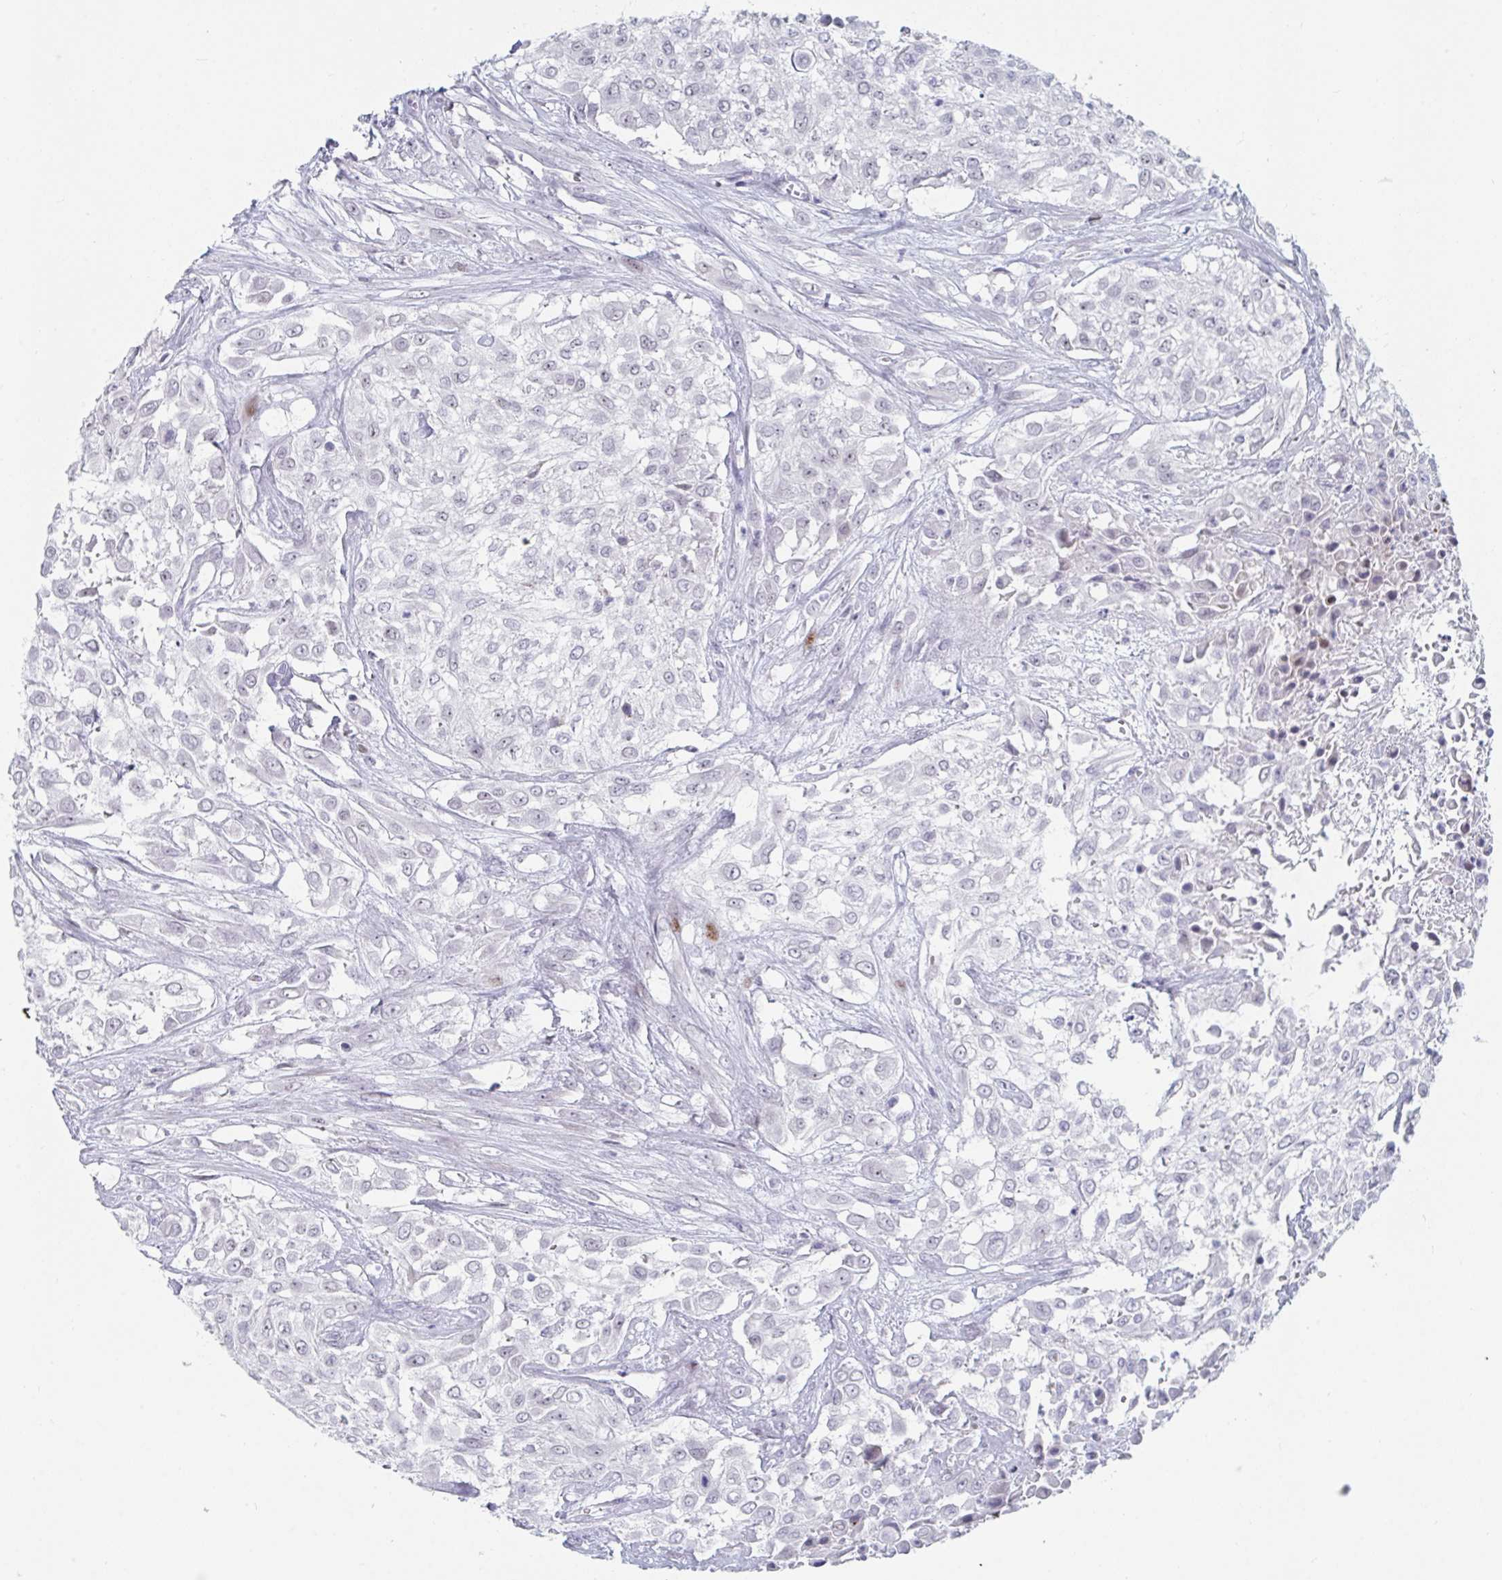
{"staining": {"intensity": "weak", "quantity": "<25%", "location": "nuclear"}, "tissue": "urothelial cancer", "cell_type": "Tumor cells", "image_type": "cancer", "snomed": [{"axis": "morphology", "description": "Urothelial carcinoma, High grade"}, {"axis": "topography", "description": "Urinary bladder"}], "caption": "Protein analysis of urothelial cancer shows no significant expression in tumor cells.", "gene": "NR1H2", "patient": {"sex": "male", "age": 57}}